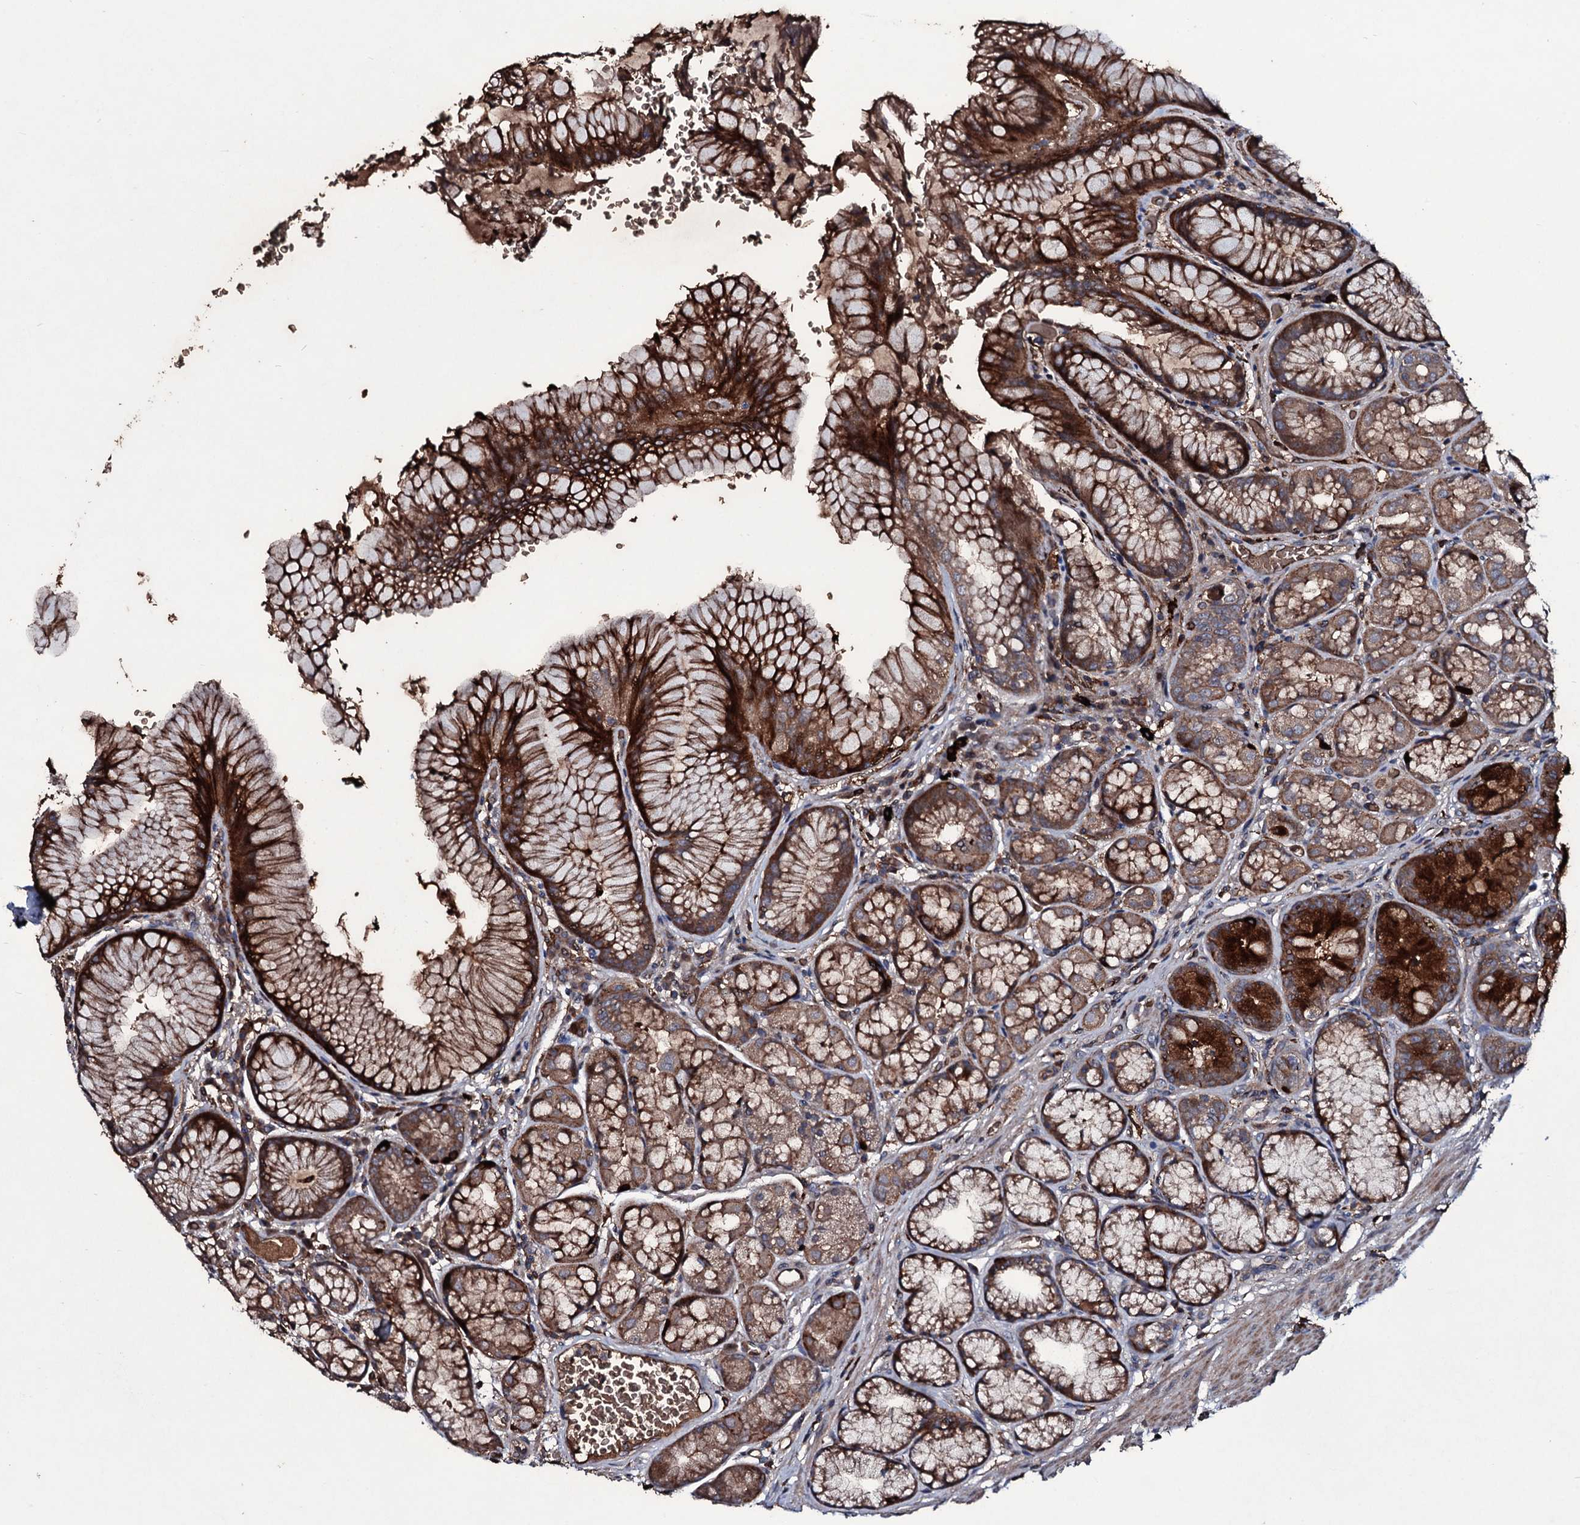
{"staining": {"intensity": "strong", "quantity": ">75%", "location": "cytoplasmic/membranous"}, "tissue": "stomach", "cell_type": "Glandular cells", "image_type": "normal", "snomed": [{"axis": "morphology", "description": "Normal tissue, NOS"}, {"axis": "topography", "description": "Stomach"}], "caption": "IHC photomicrograph of unremarkable stomach stained for a protein (brown), which displays high levels of strong cytoplasmic/membranous staining in approximately >75% of glandular cells.", "gene": "ZSWIM8", "patient": {"sex": "male", "age": 63}}